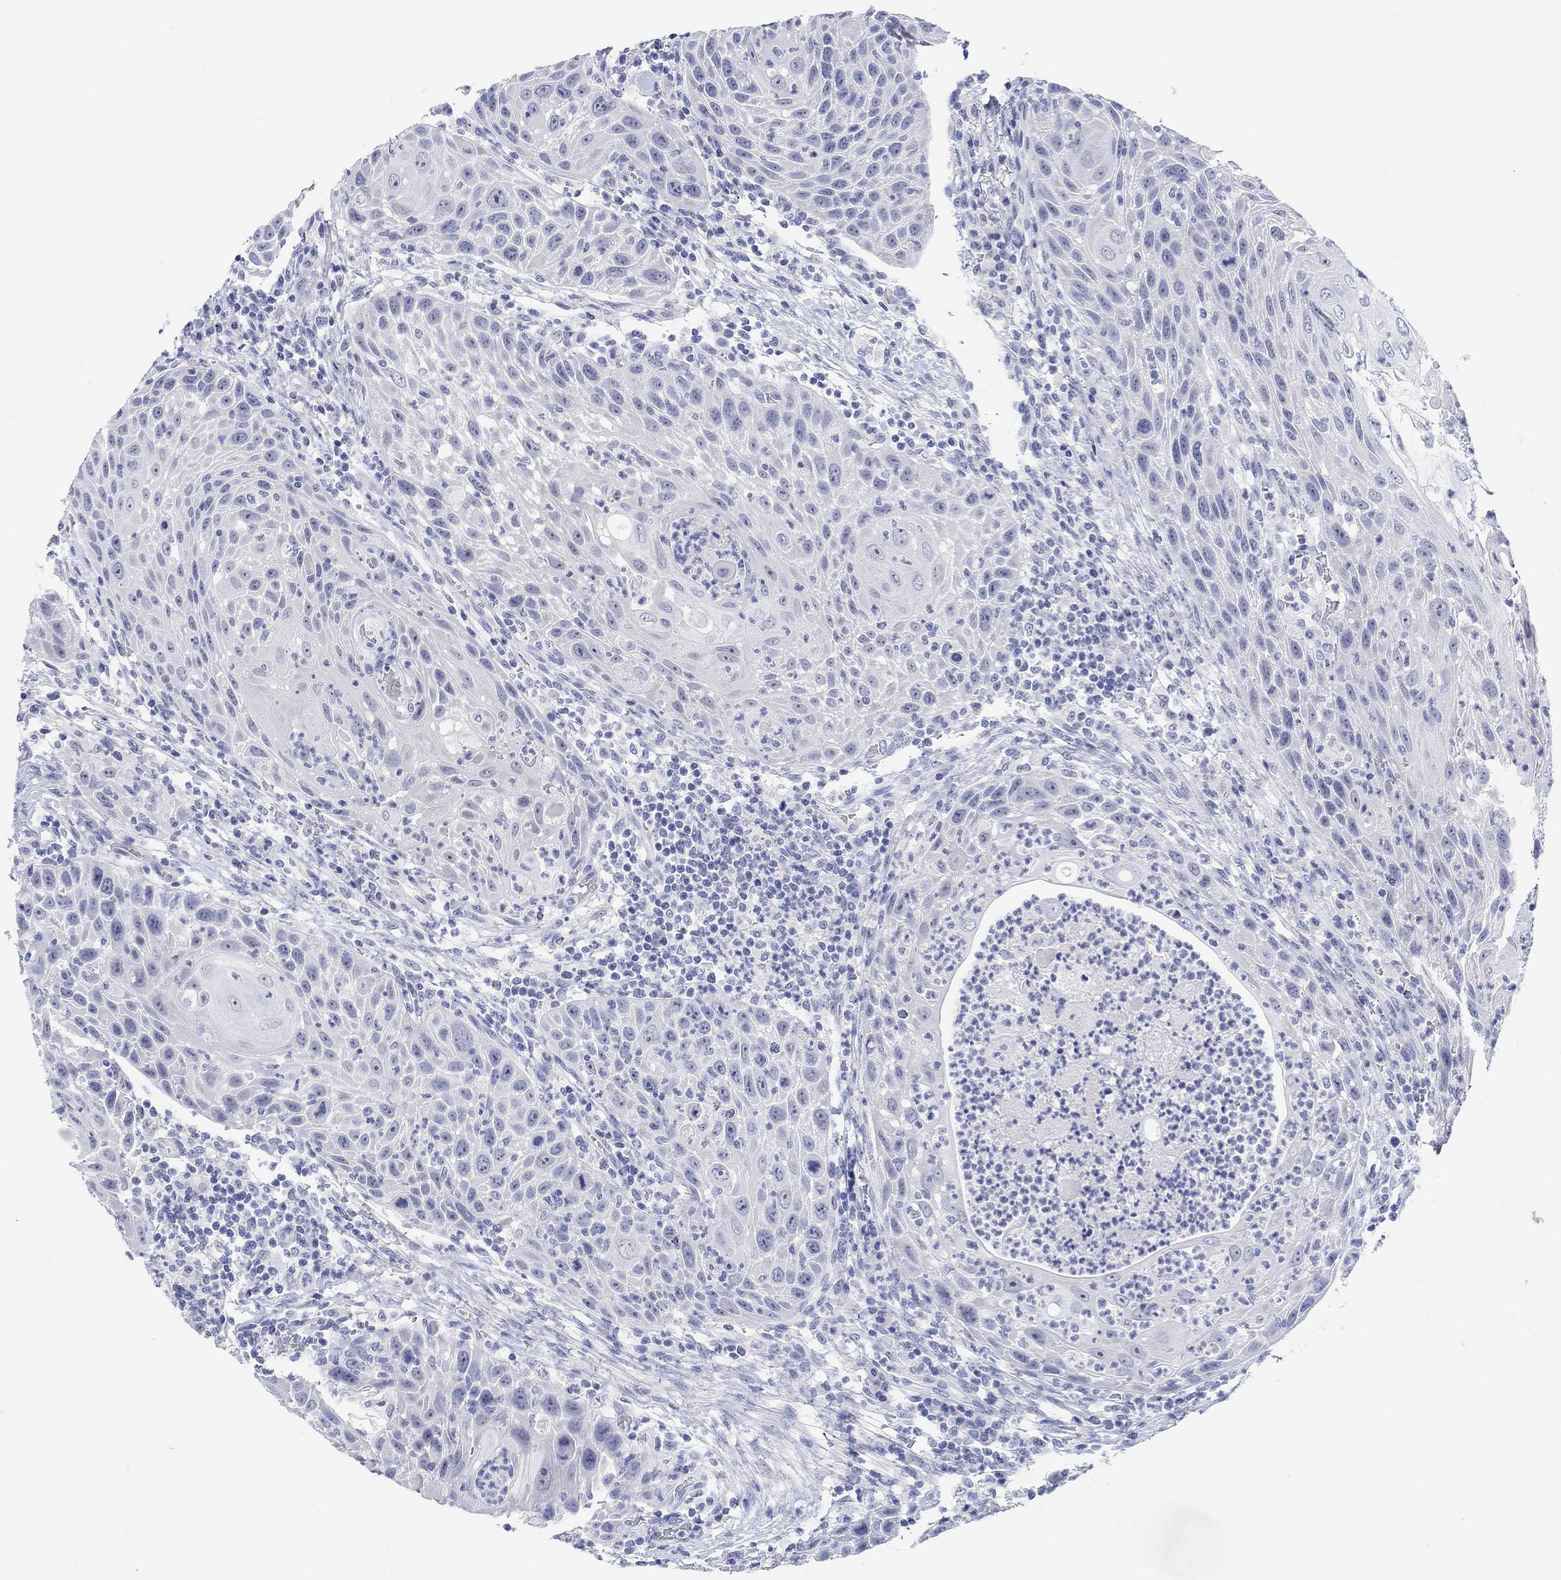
{"staining": {"intensity": "negative", "quantity": "none", "location": "none"}, "tissue": "head and neck cancer", "cell_type": "Tumor cells", "image_type": "cancer", "snomed": [{"axis": "morphology", "description": "Squamous cell carcinoma, NOS"}, {"axis": "topography", "description": "Head-Neck"}], "caption": "A high-resolution micrograph shows IHC staining of head and neck cancer (squamous cell carcinoma), which exhibits no significant positivity in tumor cells.", "gene": "GRIA3", "patient": {"sex": "male", "age": 69}}